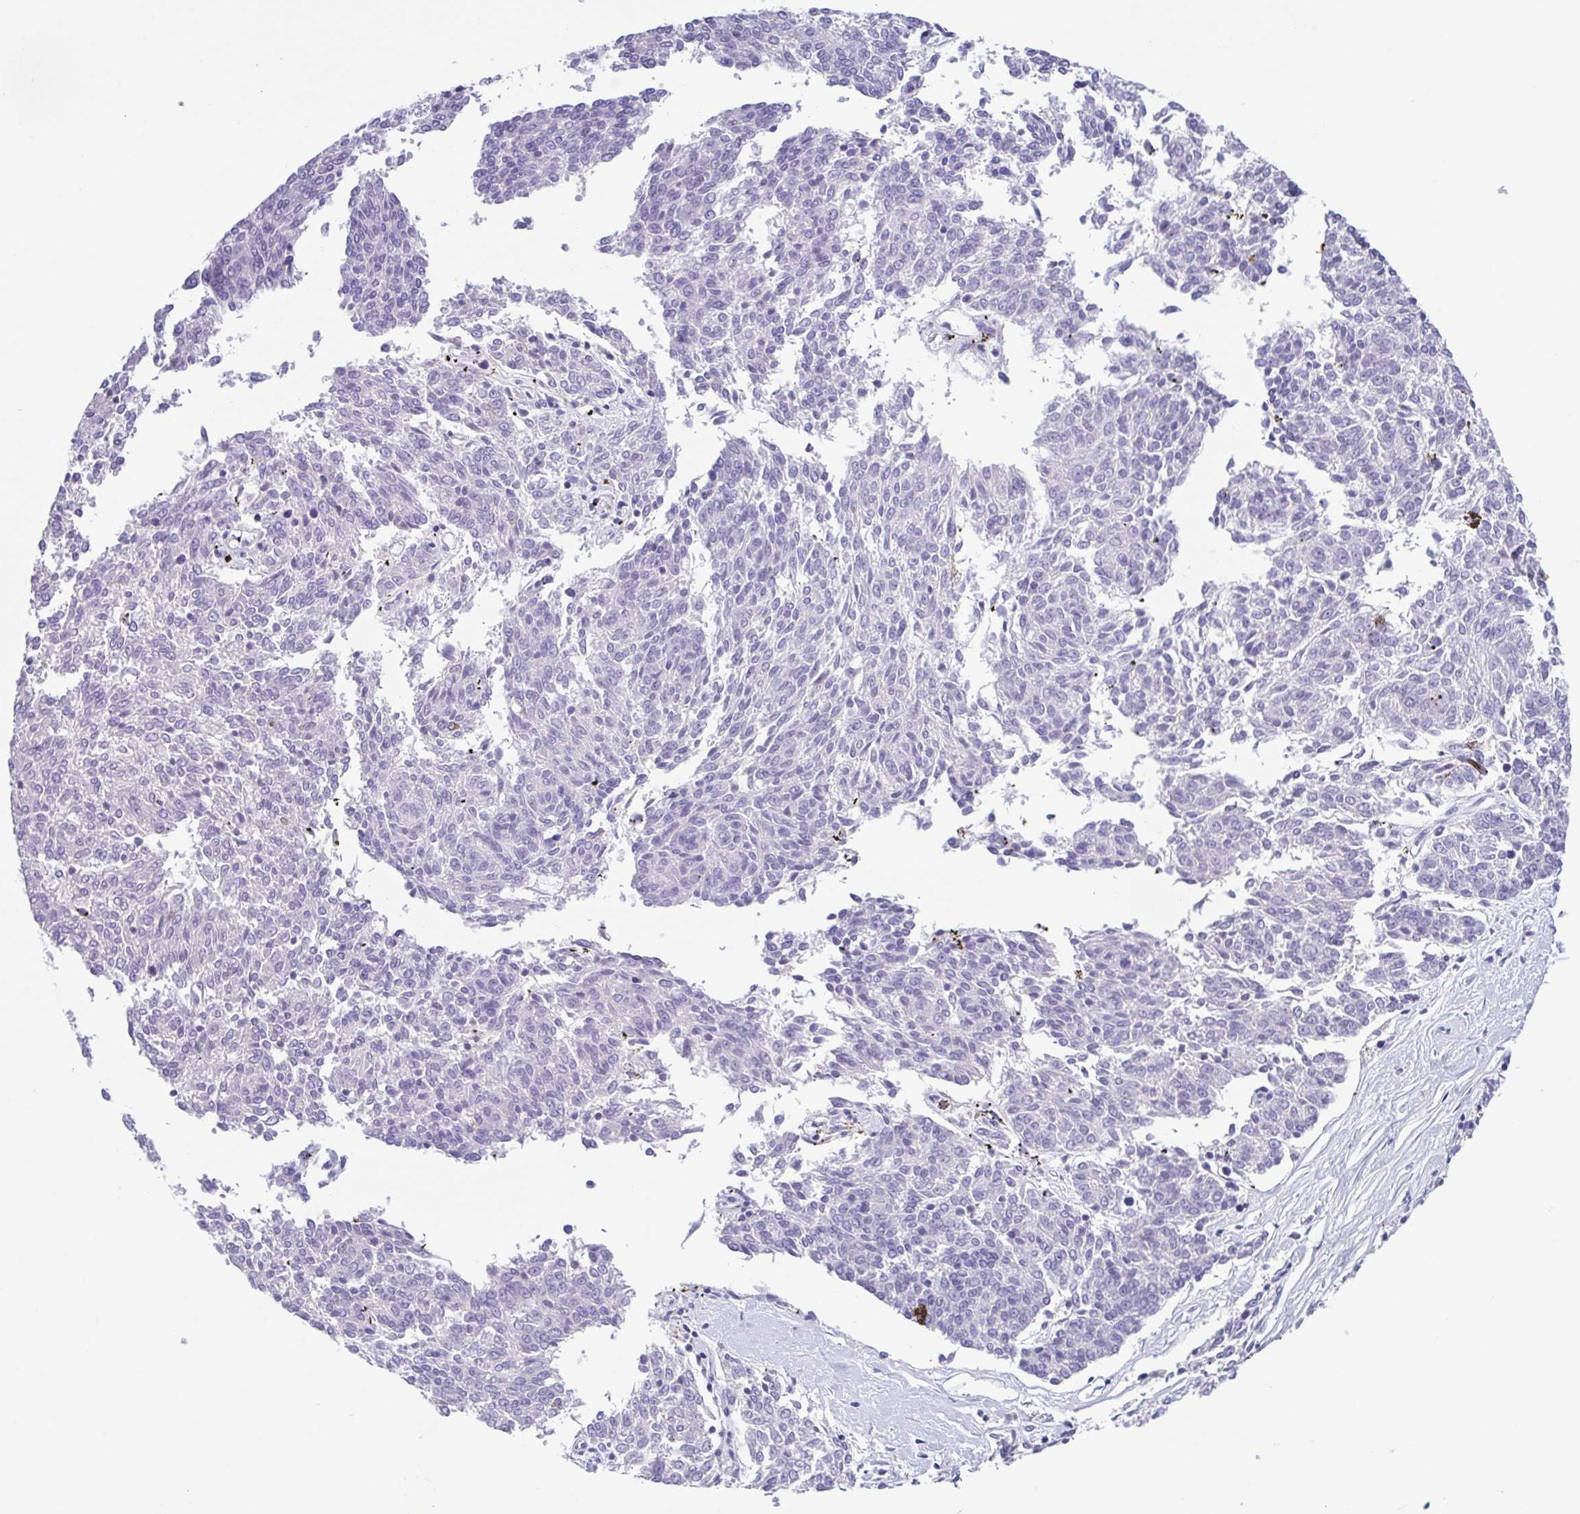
{"staining": {"intensity": "negative", "quantity": "none", "location": "none"}, "tissue": "melanoma", "cell_type": "Tumor cells", "image_type": "cancer", "snomed": [{"axis": "morphology", "description": "Malignant melanoma, NOS"}, {"axis": "topography", "description": "Skin"}], "caption": "Immunohistochemistry micrograph of neoplastic tissue: human malignant melanoma stained with DAB reveals no significant protein expression in tumor cells.", "gene": "PGLYRP1", "patient": {"sex": "female", "age": 72}}